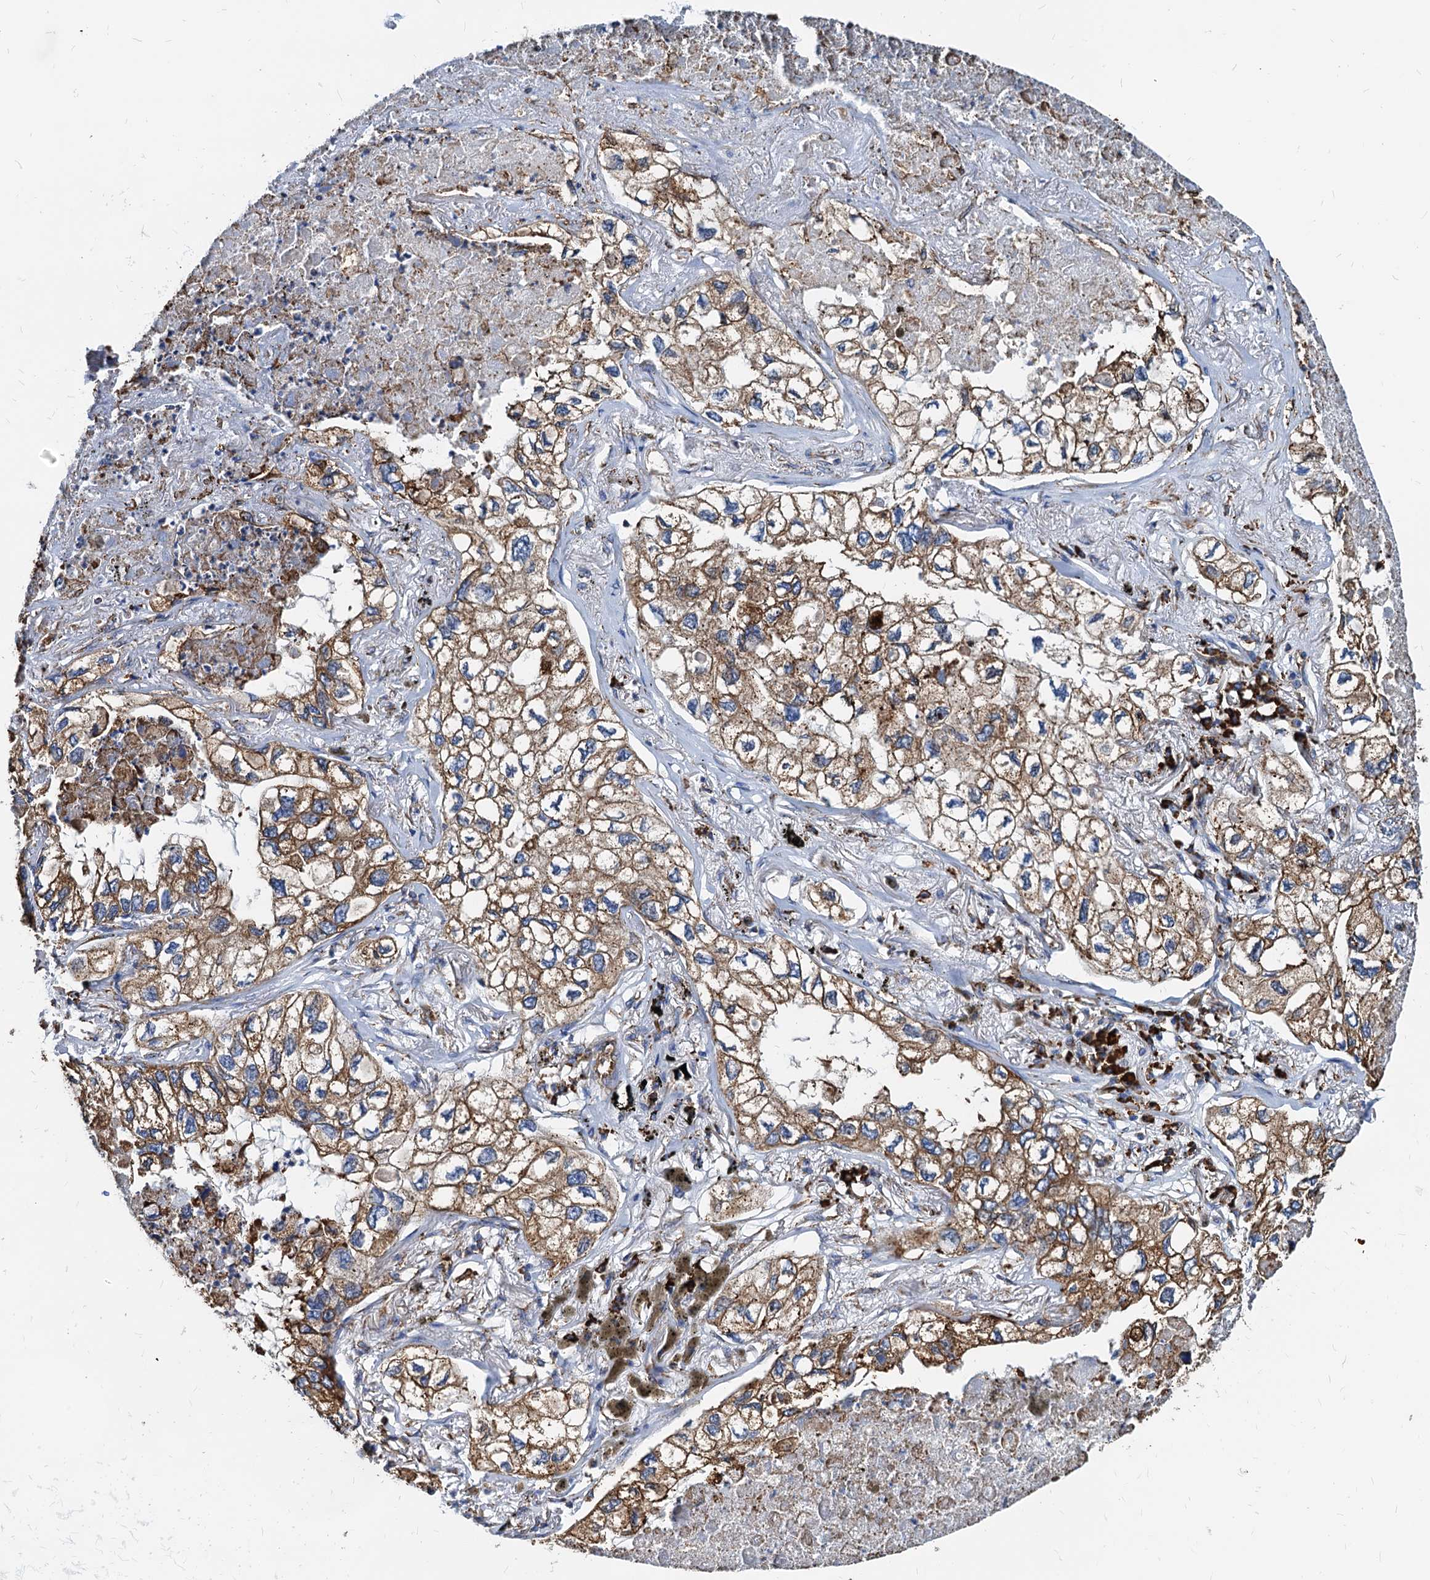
{"staining": {"intensity": "moderate", "quantity": ">75%", "location": "cytoplasmic/membranous"}, "tissue": "lung cancer", "cell_type": "Tumor cells", "image_type": "cancer", "snomed": [{"axis": "morphology", "description": "Adenocarcinoma, NOS"}, {"axis": "topography", "description": "Lung"}], "caption": "Human lung cancer (adenocarcinoma) stained with a protein marker exhibits moderate staining in tumor cells.", "gene": "HSPA5", "patient": {"sex": "male", "age": 65}}